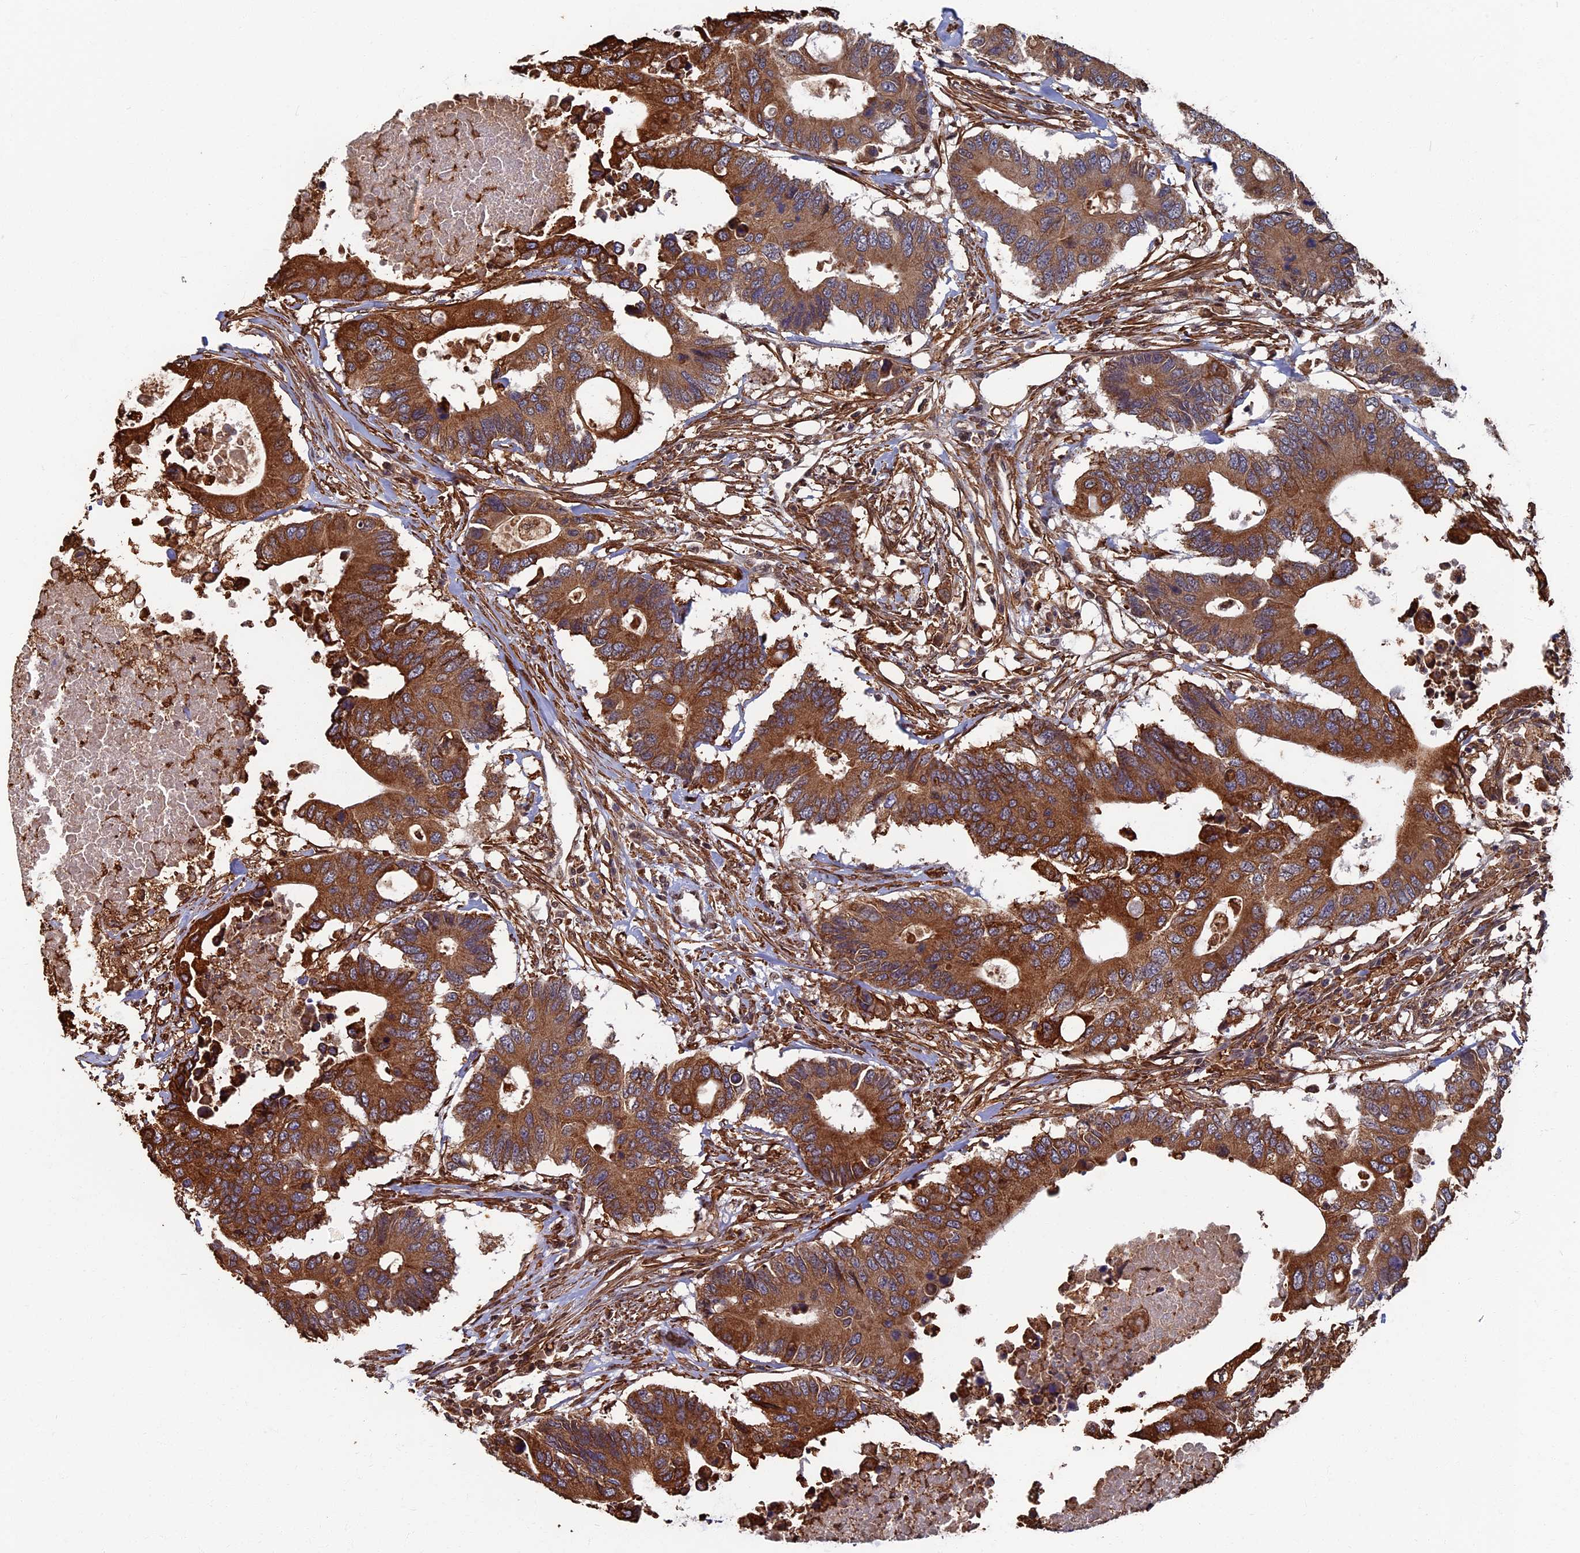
{"staining": {"intensity": "strong", "quantity": ">75%", "location": "cytoplasmic/membranous"}, "tissue": "colorectal cancer", "cell_type": "Tumor cells", "image_type": "cancer", "snomed": [{"axis": "morphology", "description": "Adenocarcinoma, NOS"}, {"axis": "topography", "description": "Colon"}], "caption": "An immunohistochemistry (IHC) image of tumor tissue is shown. Protein staining in brown highlights strong cytoplasmic/membranous positivity in colorectal cancer (adenocarcinoma) within tumor cells.", "gene": "CTDP1", "patient": {"sex": "male", "age": 71}}